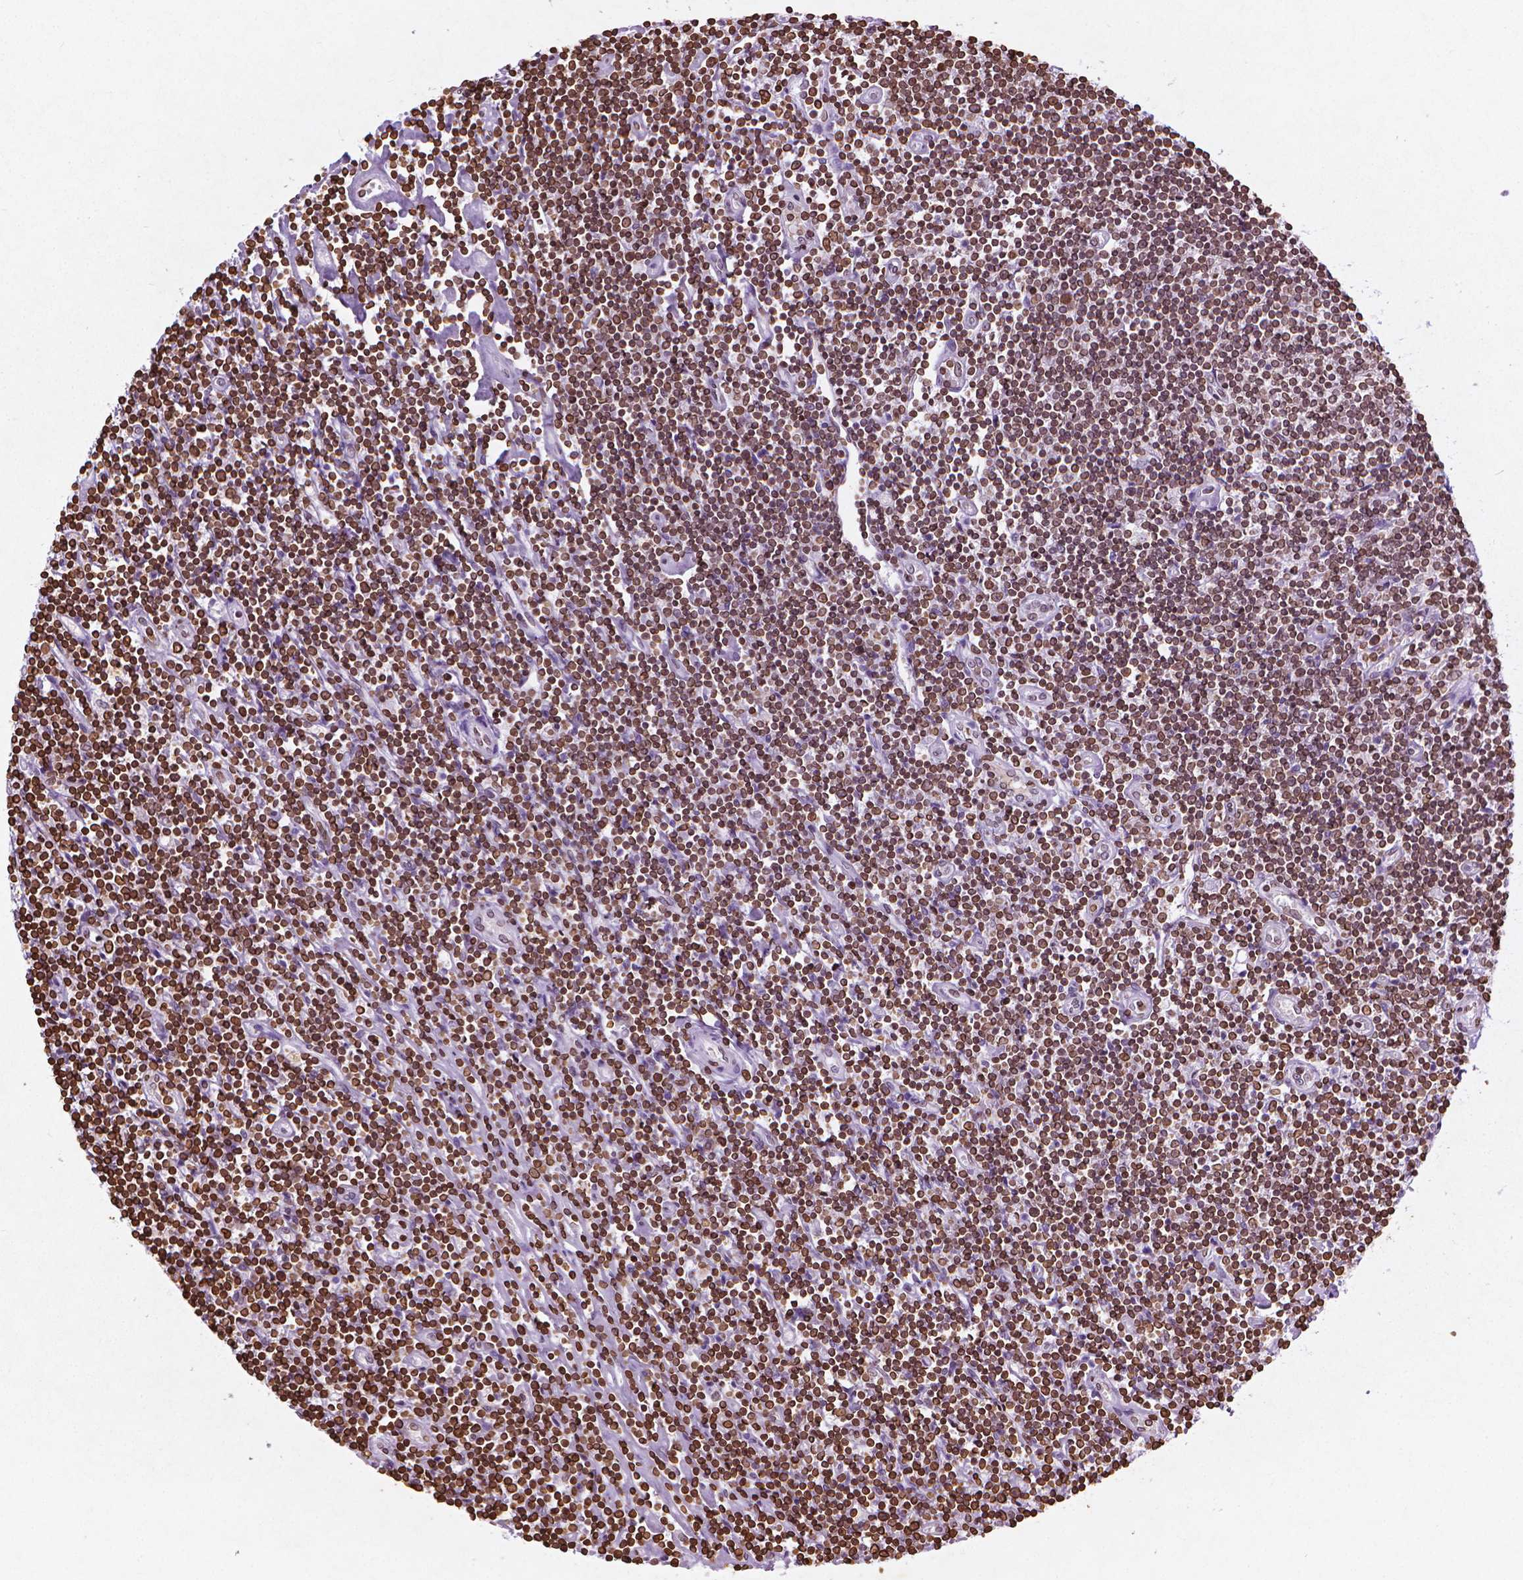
{"staining": {"intensity": "moderate", "quantity": ">75%", "location": "cytoplasmic/membranous,nuclear"}, "tissue": "lymphoma", "cell_type": "Tumor cells", "image_type": "cancer", "snomed": [{"axis": "morphology", "description": "Hodgkin's disease, NOS"}, {"axis": "topography", "description": "Lymph node"}], "caption": "Hodgkin's disease stained for a protein exhibits moderate cytoplasmic/membranous and nuclear positivity in tumor cells. The staining is performed using DAB (3,3'-diaminobenzidine) brown chromogen to label protein expression. The nuclei are counter-stained blue using hematoxylin.", "gene": "LMNB1", "patient": {"sex": "male", "age": 40}}